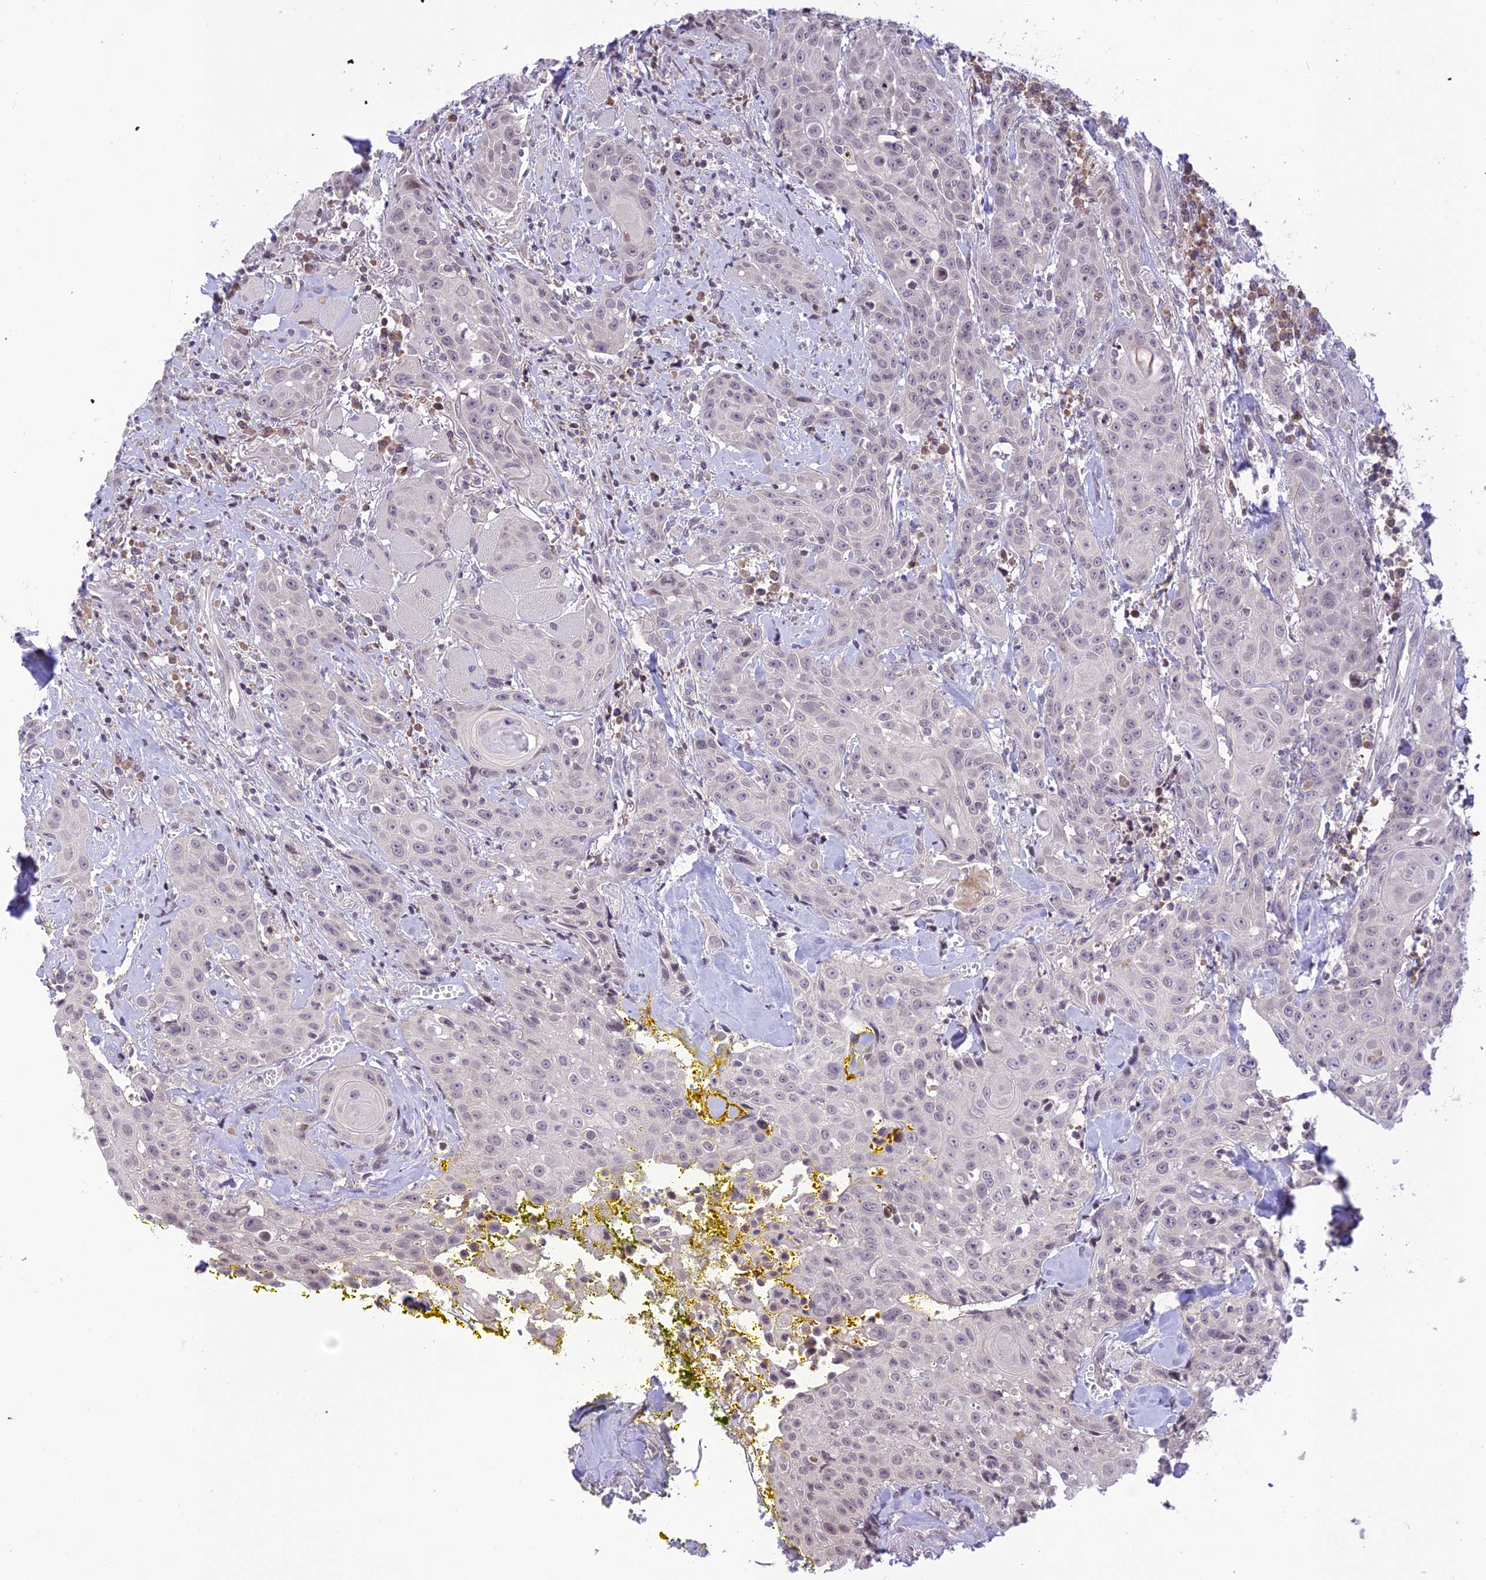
{"staining": {"intensity": "negative", "quantity": "none", "location": "none"}, "tissue": "head and neck cancer", "cell_type": "Tumor cells", "image_type": "cancer", "snomed": [{"axis": "morphology", "description": "Squamous cell carcinoma, NOS"}, {"axis": "topography", "description": "Oral tissue"}, {"axis": "topography", "description": "Head-Neck"}], "caption": "An IHC image of head and neck squamous cell carcinoma is shown. There is no staining in tumor cells of head and neck squamous cell carcinoma. (Stains: DAB (3,3'-diaminobenzidine) immunohistochemistry (IHC) with hematoxylin counter stain, Microscopy: brightfield microscopy at high magnification).", "gene": "TEKT1", "patient": {"sex": "female", "age": 82}}